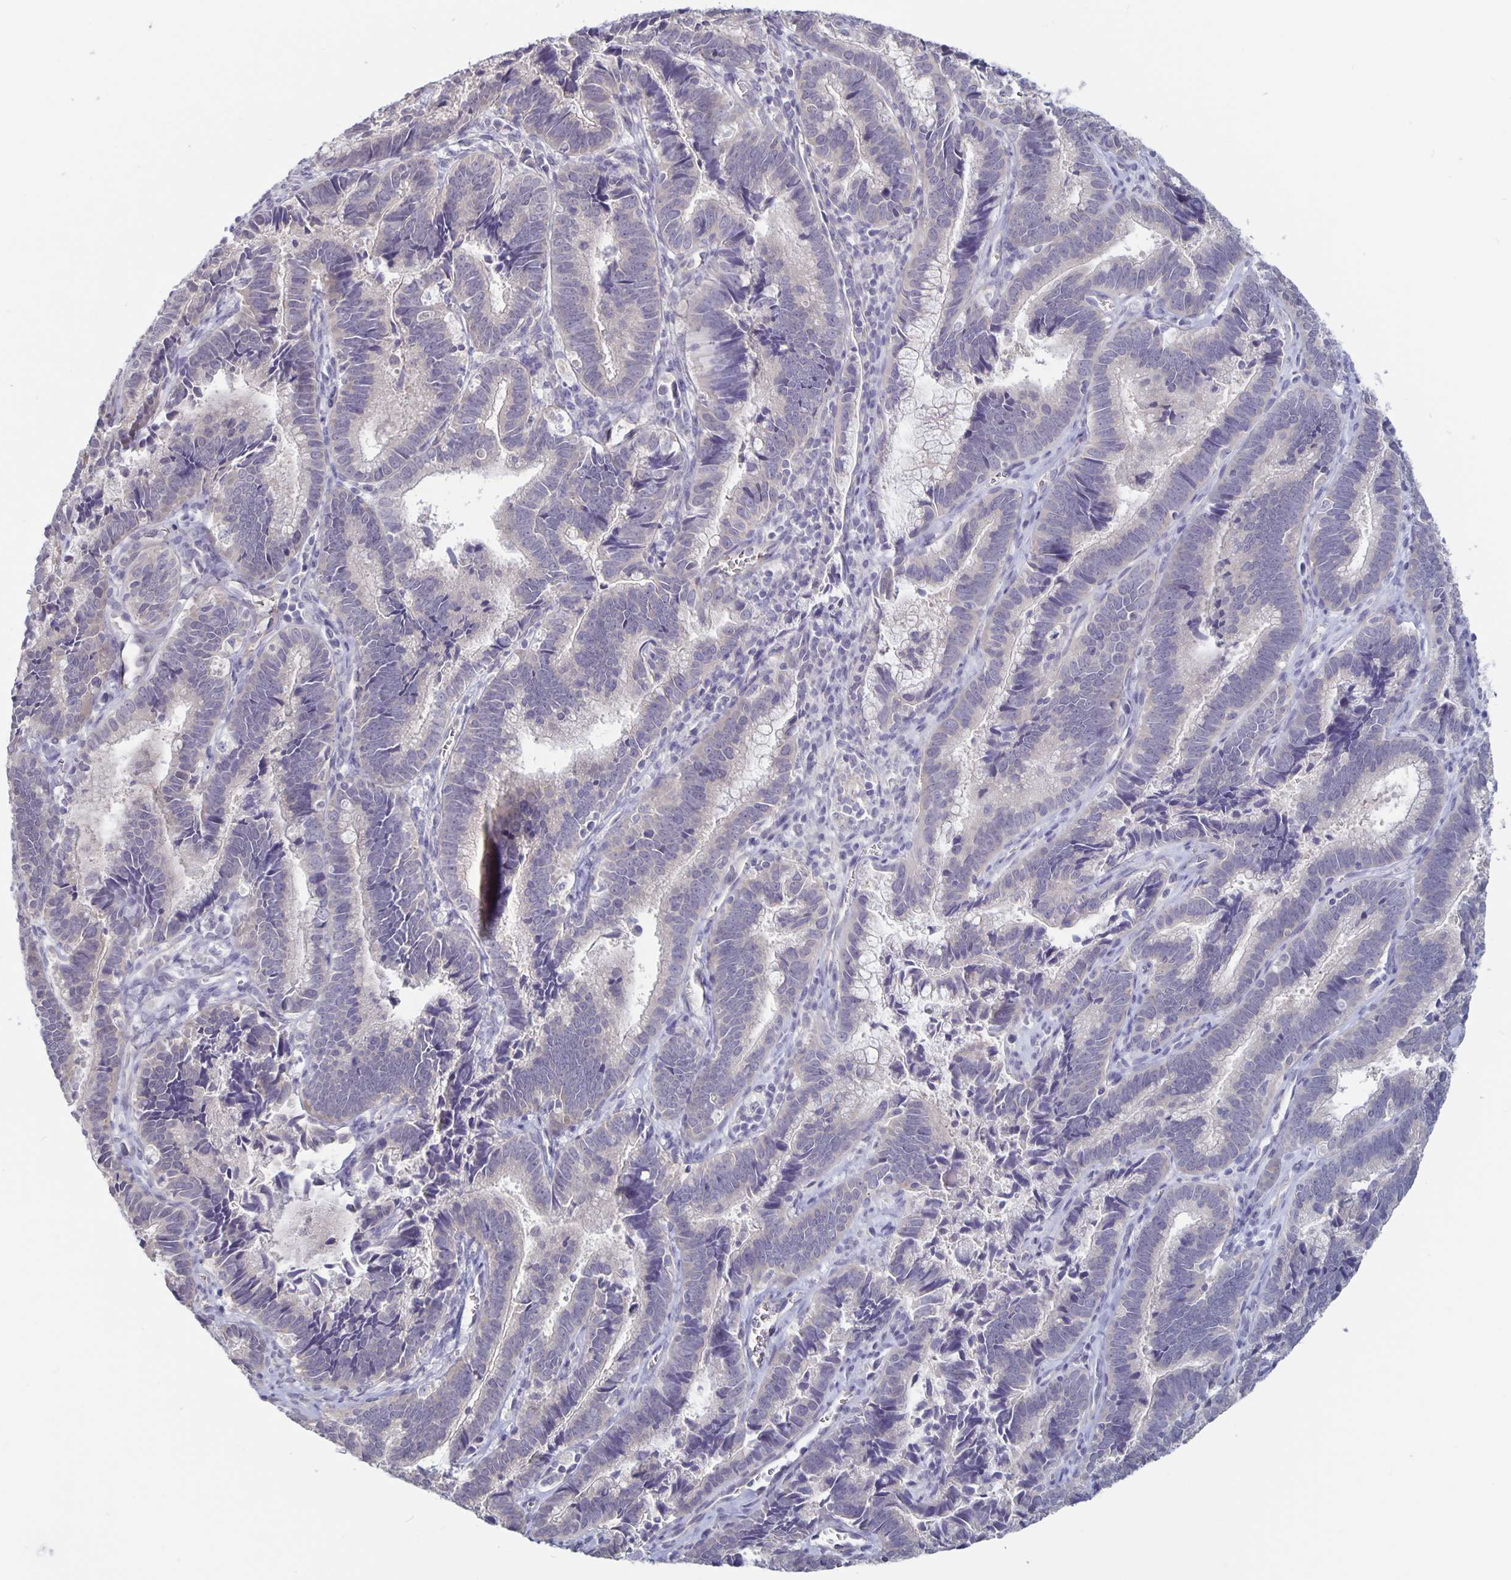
{"staining": {"intensity": "negative", "quantity": "none", "location": "none"}, "tissue": "cervical cancer", "cell_type": "Tumor cells", "image_type": "cancer", "snomed": [{"axis": "morphology", "description": "Adenocarcinoma, NOS"}, {"axis": "topography", "description": "Cervix"}], "caption": "DAB (3,3'-diaminobenzidine) immunohistochemical staining of cervical adenocarcinoma demonstrates no significant expression in tumor cells.", "gene": "PLCB3", "patient": {"sex": "female", "age": 61}}